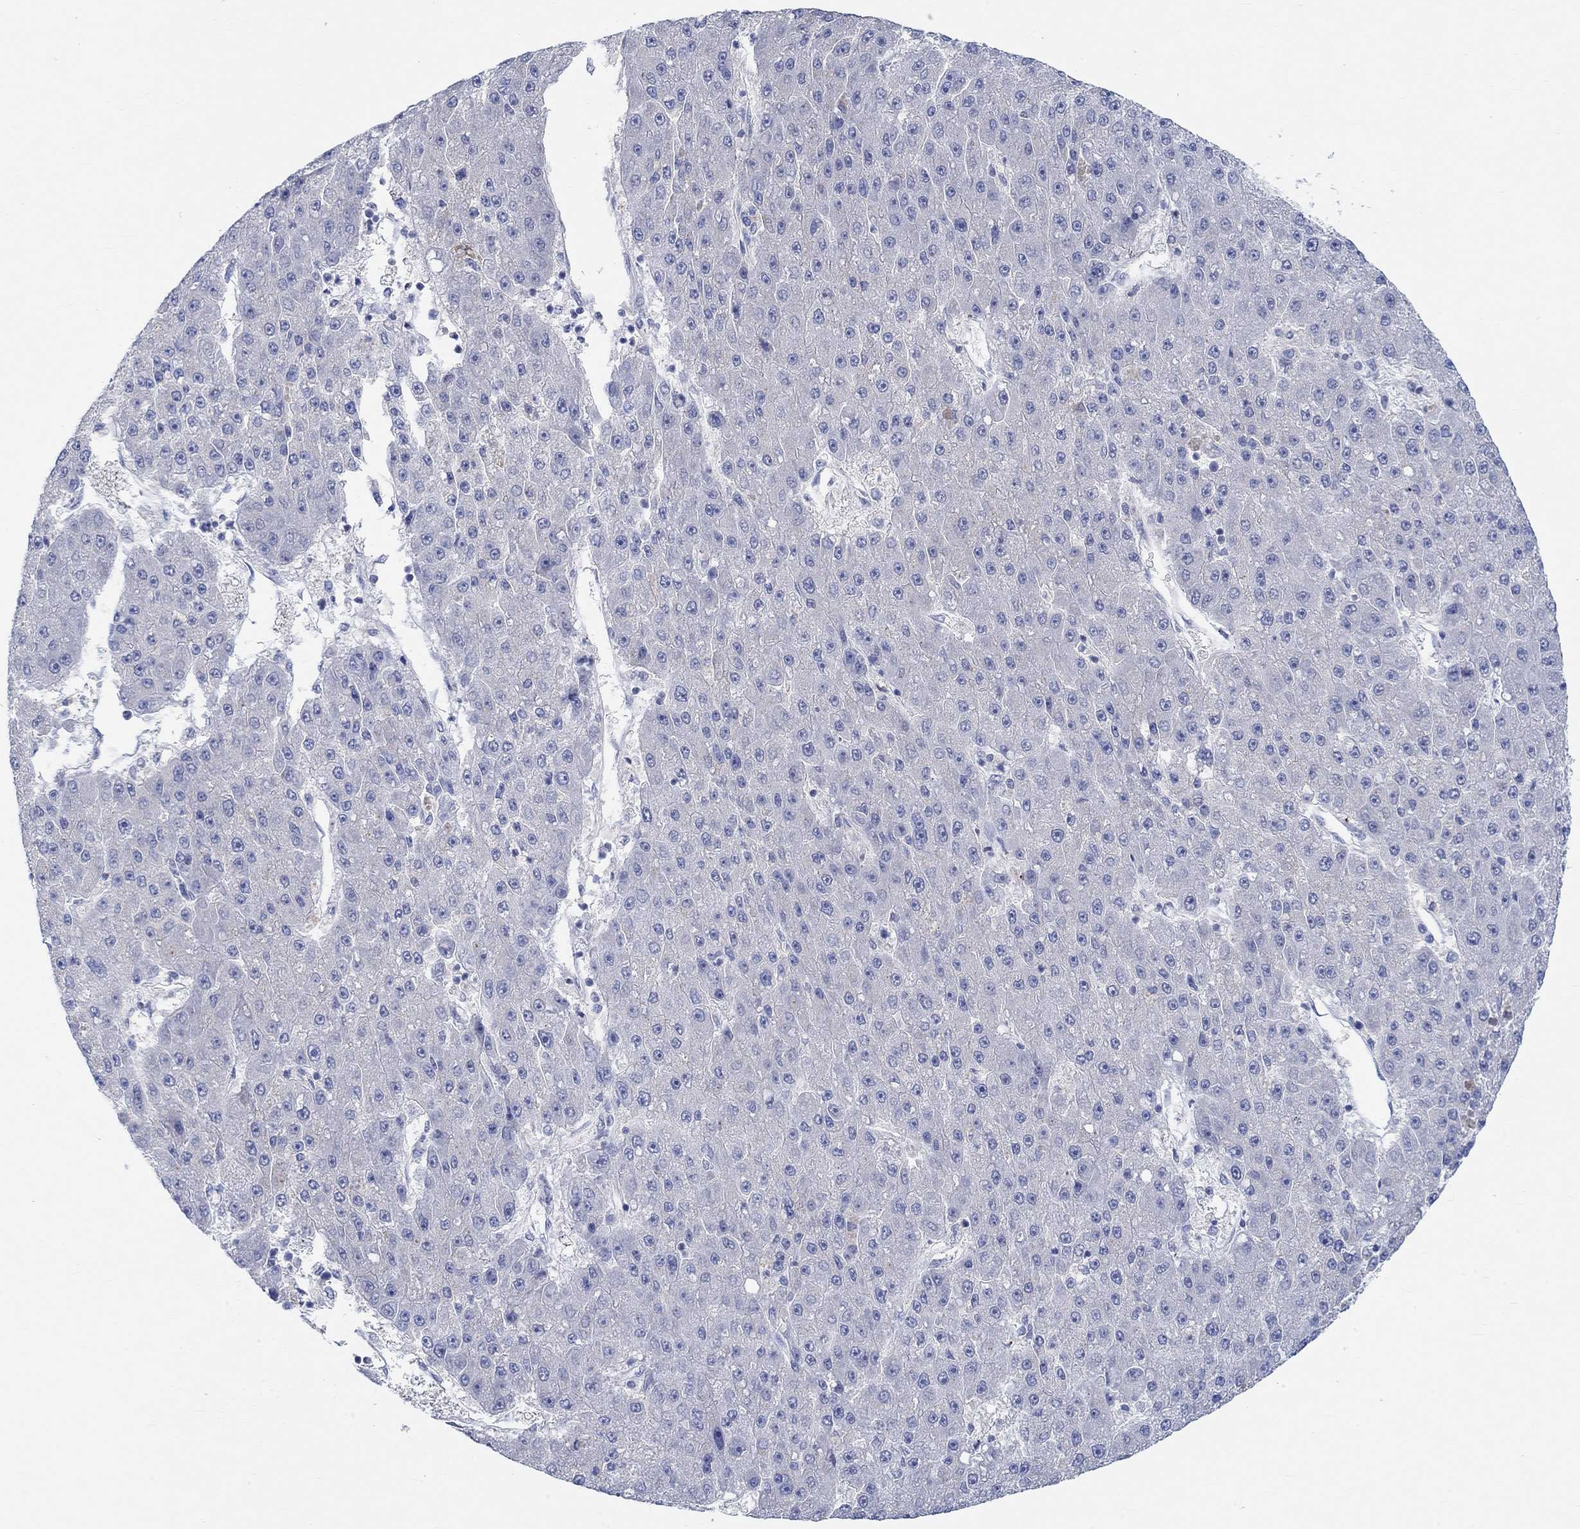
{"staining": {"intensity": "negative", "quantity": "none", "location": "none"}, "tissue": "liver cancer", "cell_type": "Tumor cells", "image_type": "cancer", "snomed": [{"axis": "morphology", "description": "Carcinoma, Hepatocellular, NOS"}, {"axis": "topography", "description": "Liver"}], "caption": "The image reveals no significant staining in tumor cells of liver cancer (hepatocellular carcinoma).", "gene": "NAV3", "patient": {"sex": "male", "age": 67}}